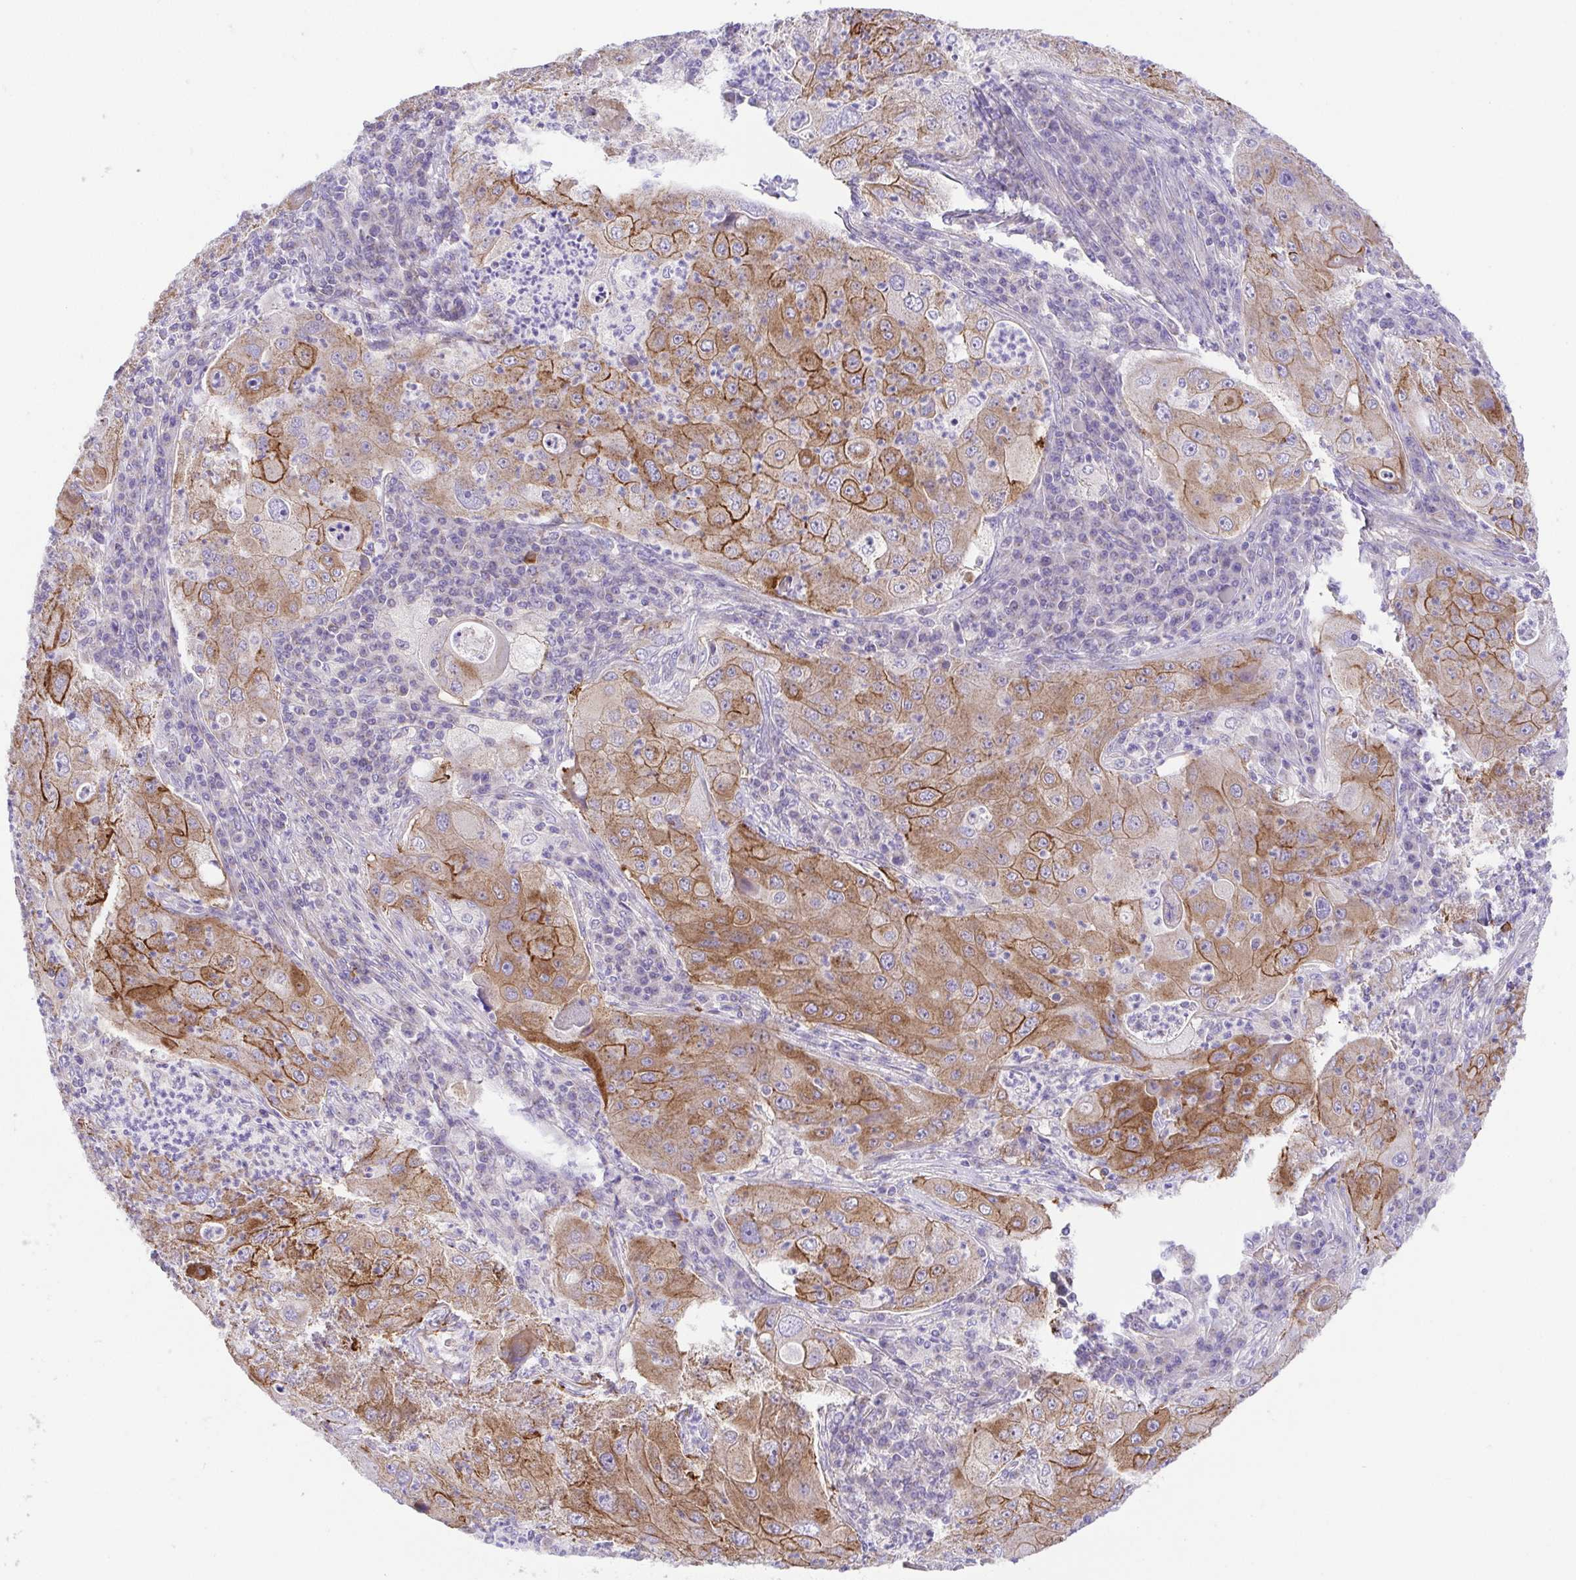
{"staining": {"intensity": "moderate", "quantity": ">75%", "location": "cytoplasmic/membranous"}, "tissue": "lung cancer", "cell_type": "Tumor cells", "image_type": "cancer", "snomed": [{"axis": "morphology", "description": "Squamous cell carcinoma, NOS"}, {"axis": "topography", "description": "Lung"}], "caption": "Lung cancer (squamous cell carcinoma) stained with DAB (3,3'-diaminobenzidine) immunohistochemistry (IHC) shows medium levels of moderate cytoplasmic/membranous staining in about >75% of tumor cells. (Stains: DAB (3,3'-diaminobenzidine) in brown, nuclei in blue, Microscopy: brightfield microscopy at high magnification).", "gene": "SLC13A1", "patient": {"sex": "female", "age": 59}}